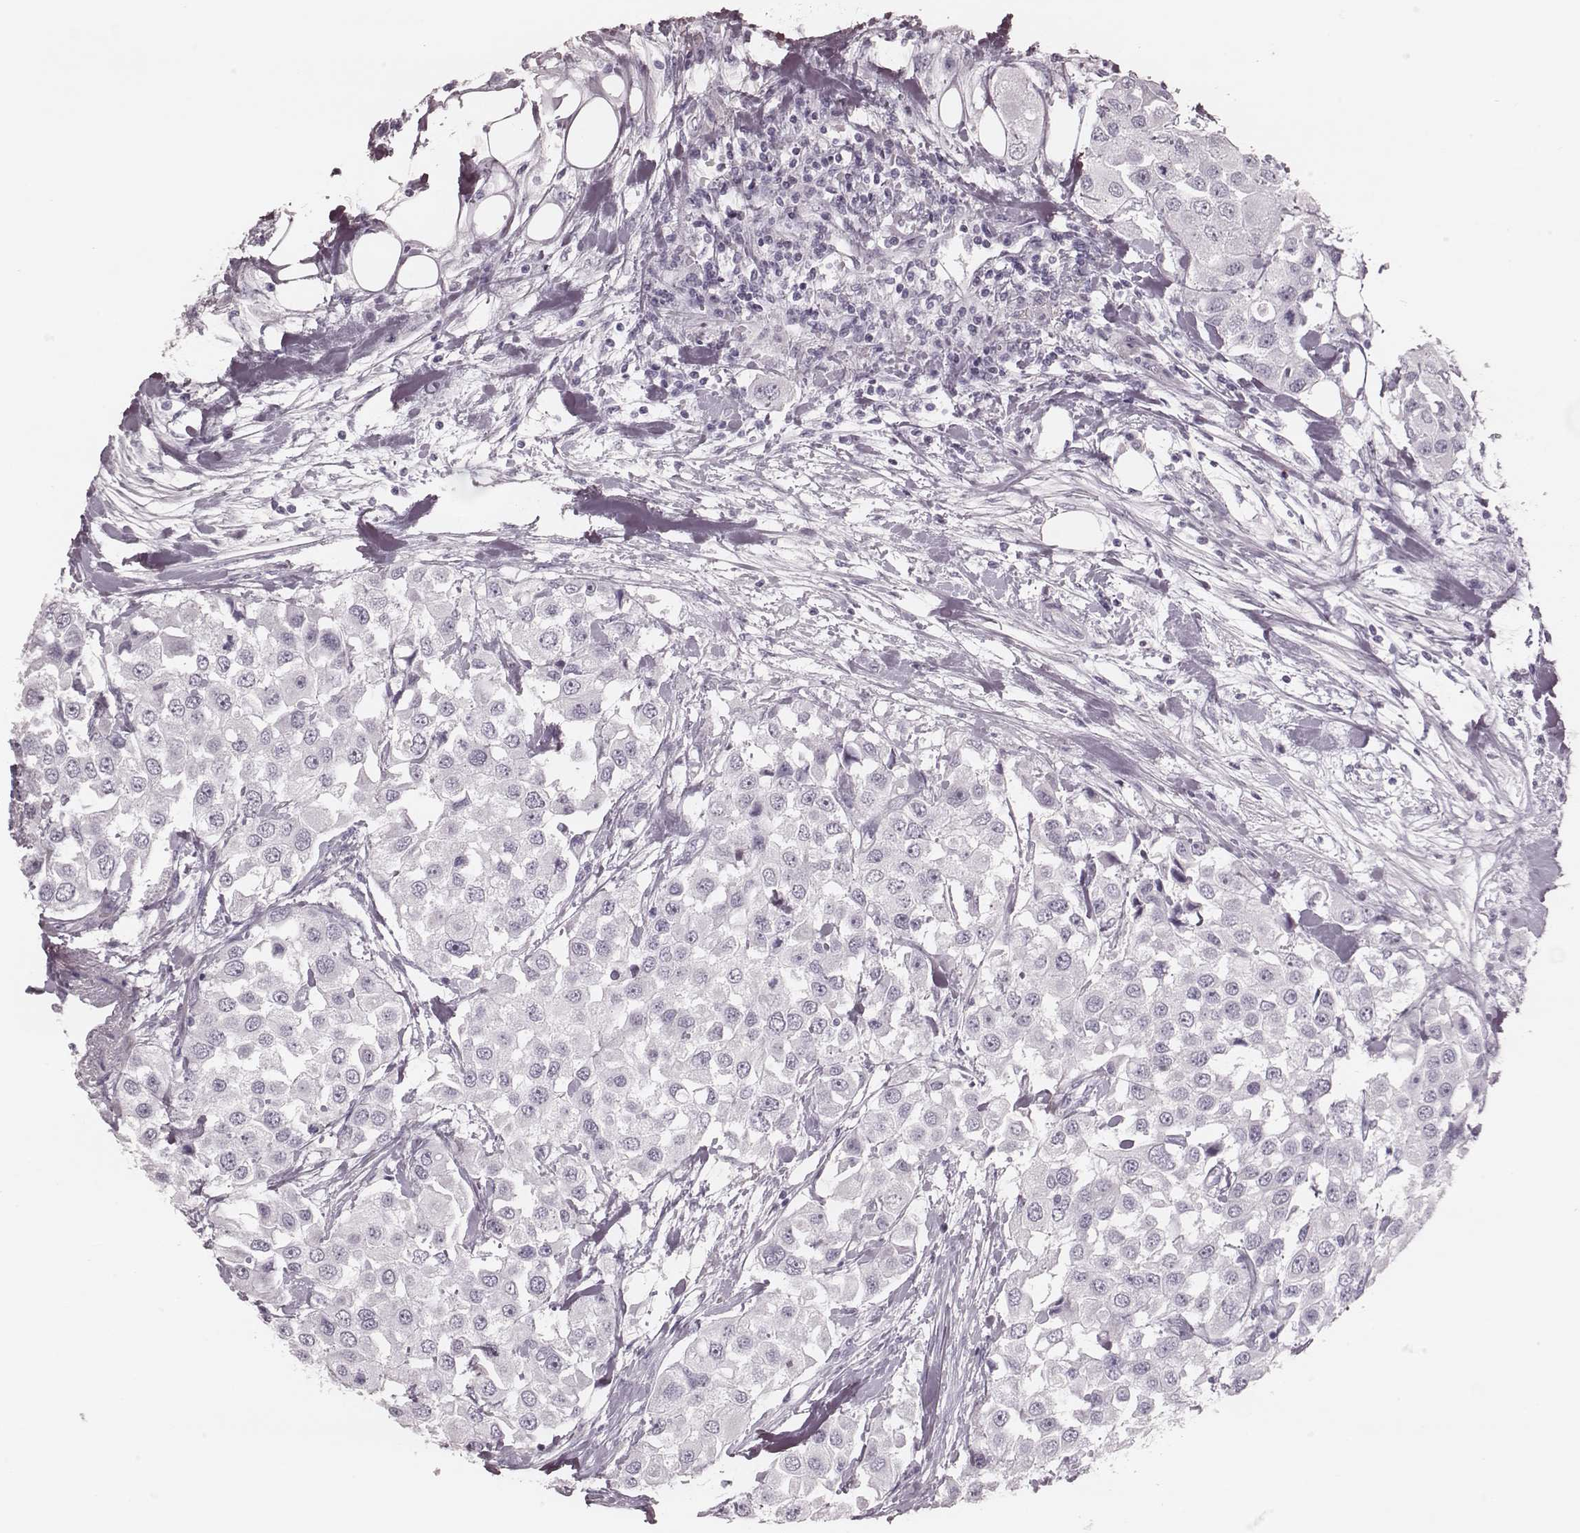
{"staining": {"intensity": "negative", "quantity": "none", "location": "none"}, "tissue": "urothelial cancer", "cell_type": "Tumor cells", "image_type": "cancer", "snomed": [{"axis": "morphology", "description": "Urothelial carcinoma, High grade"}, {"axis": "topography", "description": "Urinary bladder"}], "caption": "DAB (3,3'-diaminobenzidine) immunohistochemical staining of urothelial cancer exhibits no significant expression in tumor cells.", "gene": "KRT74", "patient": {"sex": "female", "age": 64}}